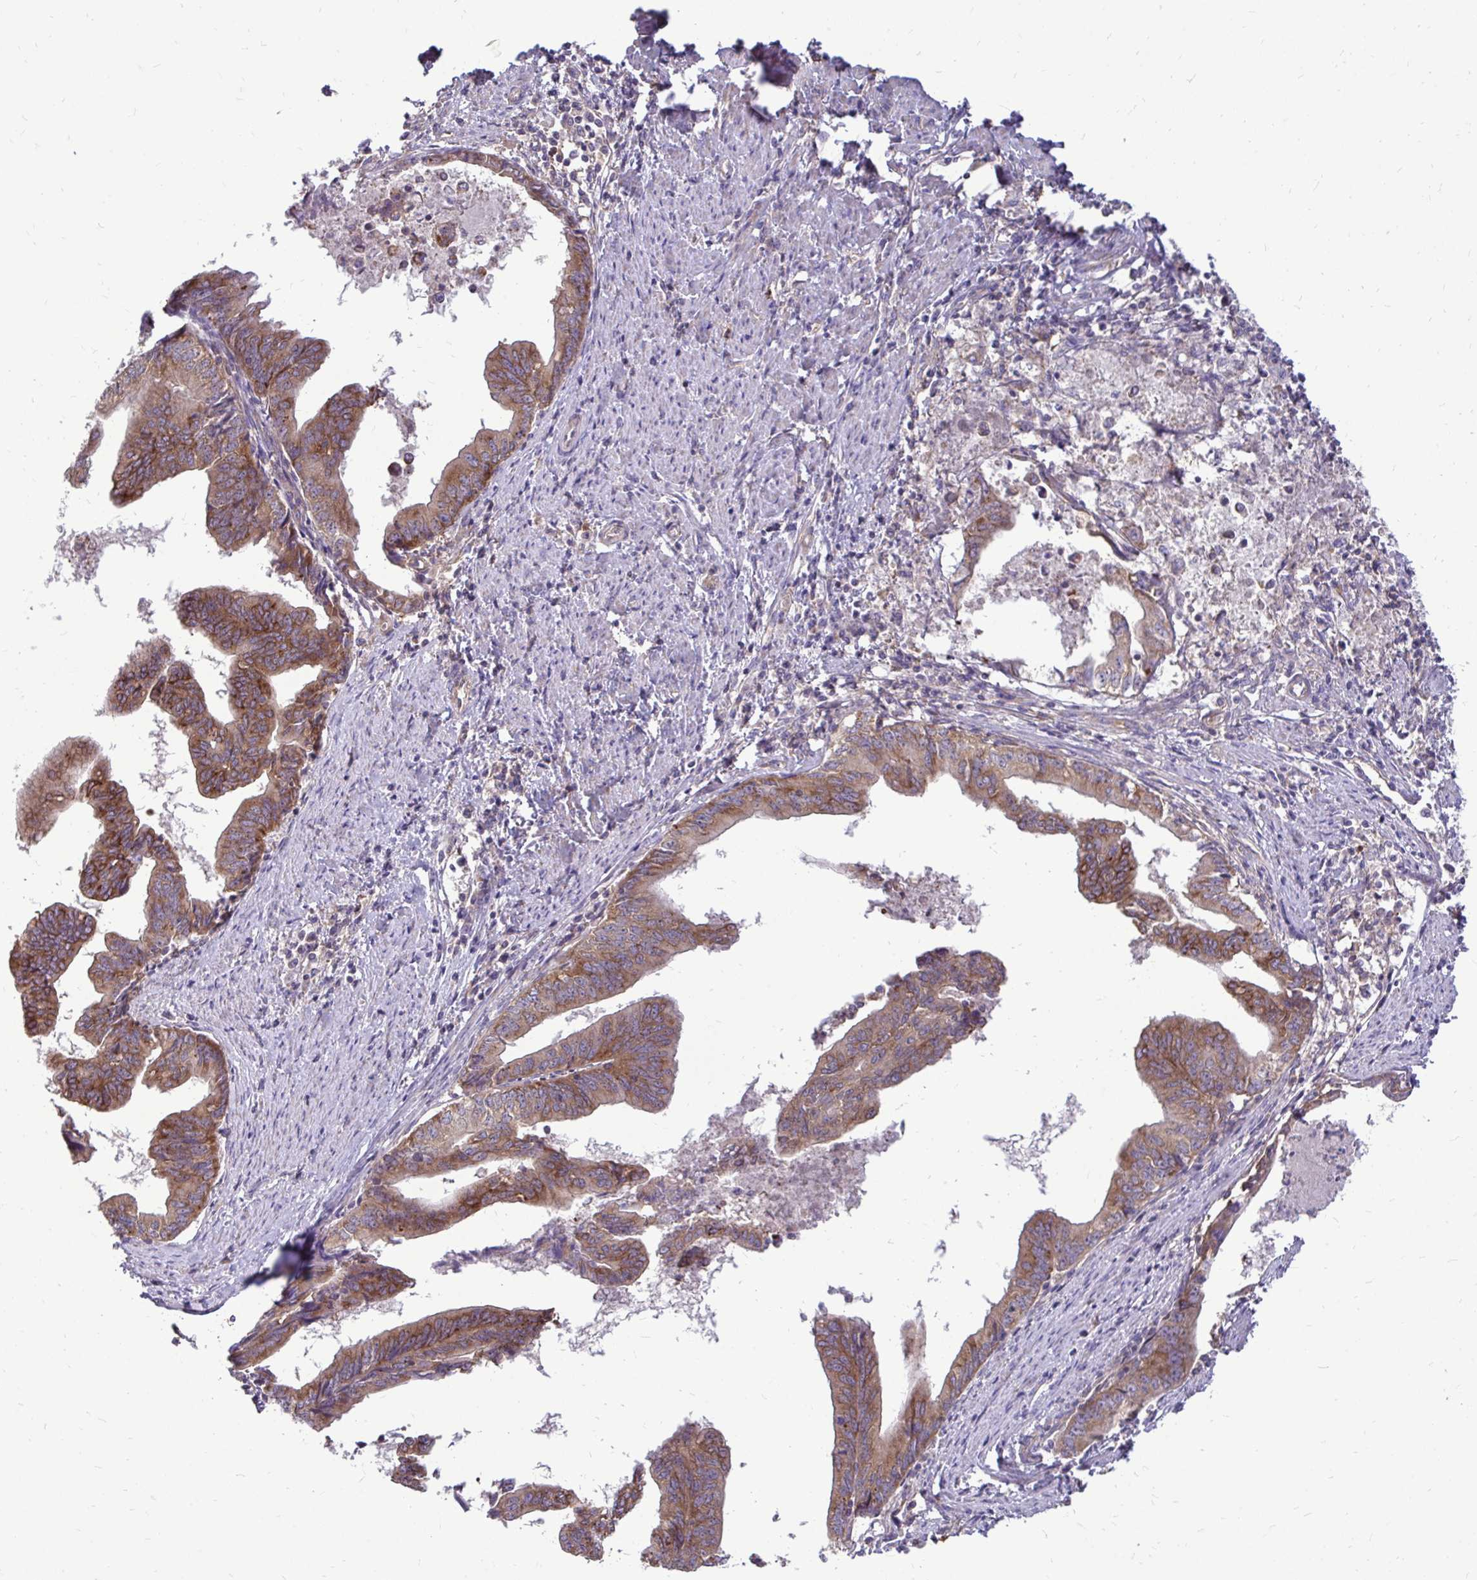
{"staining": {"intensity": "moderate", "quantity": ">75%", "location": "cytoplasmic/membranous"}, "tissue": "endometrial cancer", "cell_type": "Tumor cells", "image_type": "cancer", "snomed": [{"axis": "morphology", "description": "Adenocarcinoma, NOS"}, {"axis": "topography", "description": "Endometrium"}], "caption": "High-magnification brightfield microscopy of endometrial cancer (adenocarcinoma) stained with DAB (brown) and counterstained with hematoxylin (blue). tumor cells exhibit moderate cytoplasmic/membranous positivity is seen in approximately>75% of cells.", "gene": "FMR1", "patient": {"sex": "female", "age": 65}}